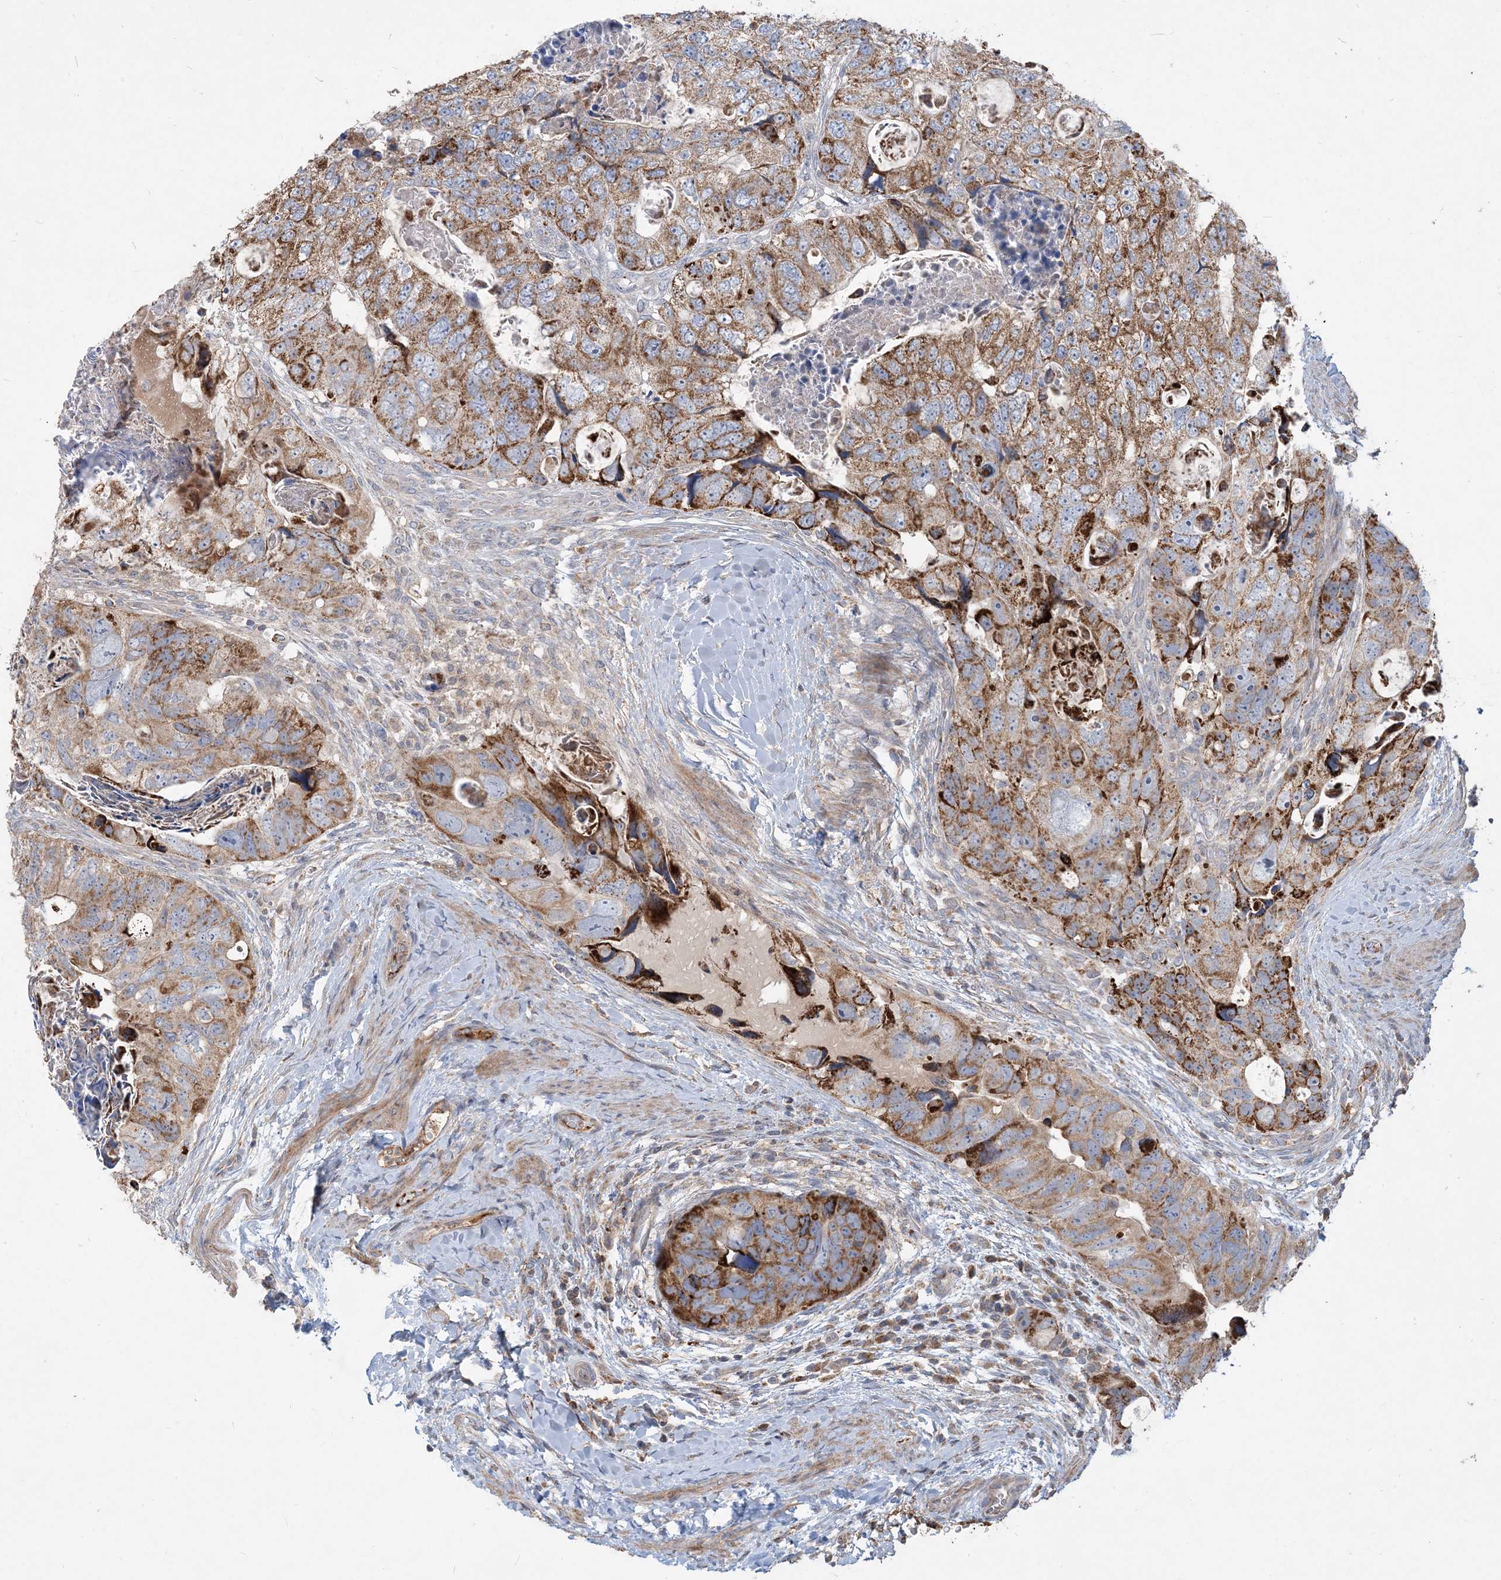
{"staining": {"intensity": "strong", "quantity": ">75%", "location": "cytoplasmic/membranous"}, "tissue": "colorectal cancer", "cell_type": "Tumor cells", "image_type": "cancer", "snomed": [{"axis": "morphology", "description": "Adenocarcinoma, NOS"}, {"axis": "topography", "description": "Rectum"}], "caption": "Protein expression analysis of human adenocarcinoma (colorectal) reveals strong cytoplasmic/membranous staining in about >75% of tumor cells.", "gene": "ECHDC1", "patient": {"sex": "male", "age": 59}}